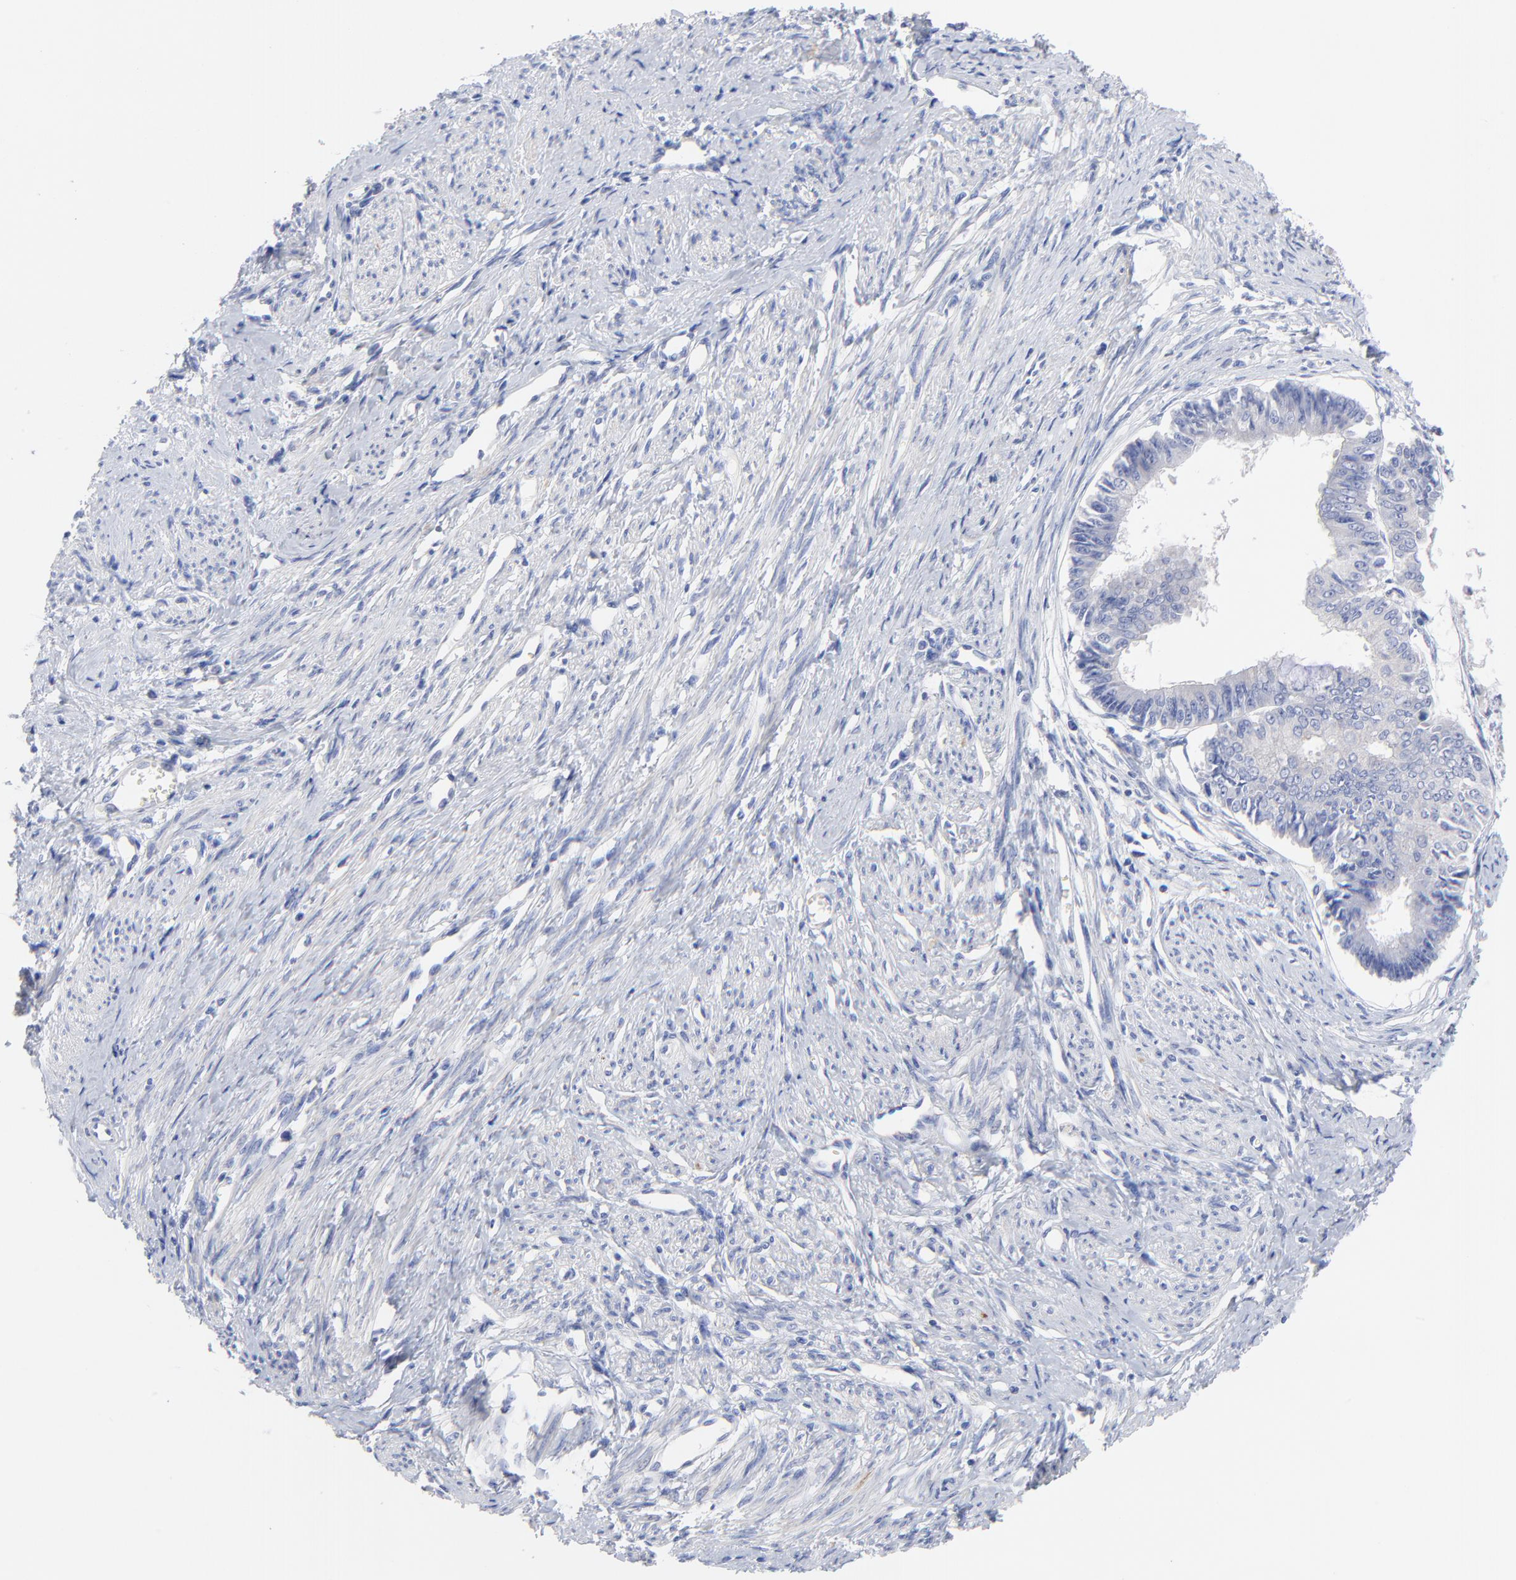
{"staining": {"intensity": "weak", "quantity": "<25%", "location": "cytoplasmic/membranous"}, "tissue": "endometrial cancer", "cell_type": "Tumor cells", "image_type": "cancer", "snomed": [{"axis": "morphology", "description": "Adenocarcinoma, NOS"}, {"axis": "topography", "description": "Endometrium"}], "caption": "Immunohistochemistry of human endometrial cancer exhibits no positivity in tumor cells.", "gene": "FBXO10", "patient": {"sex": "female", "age": 76}}